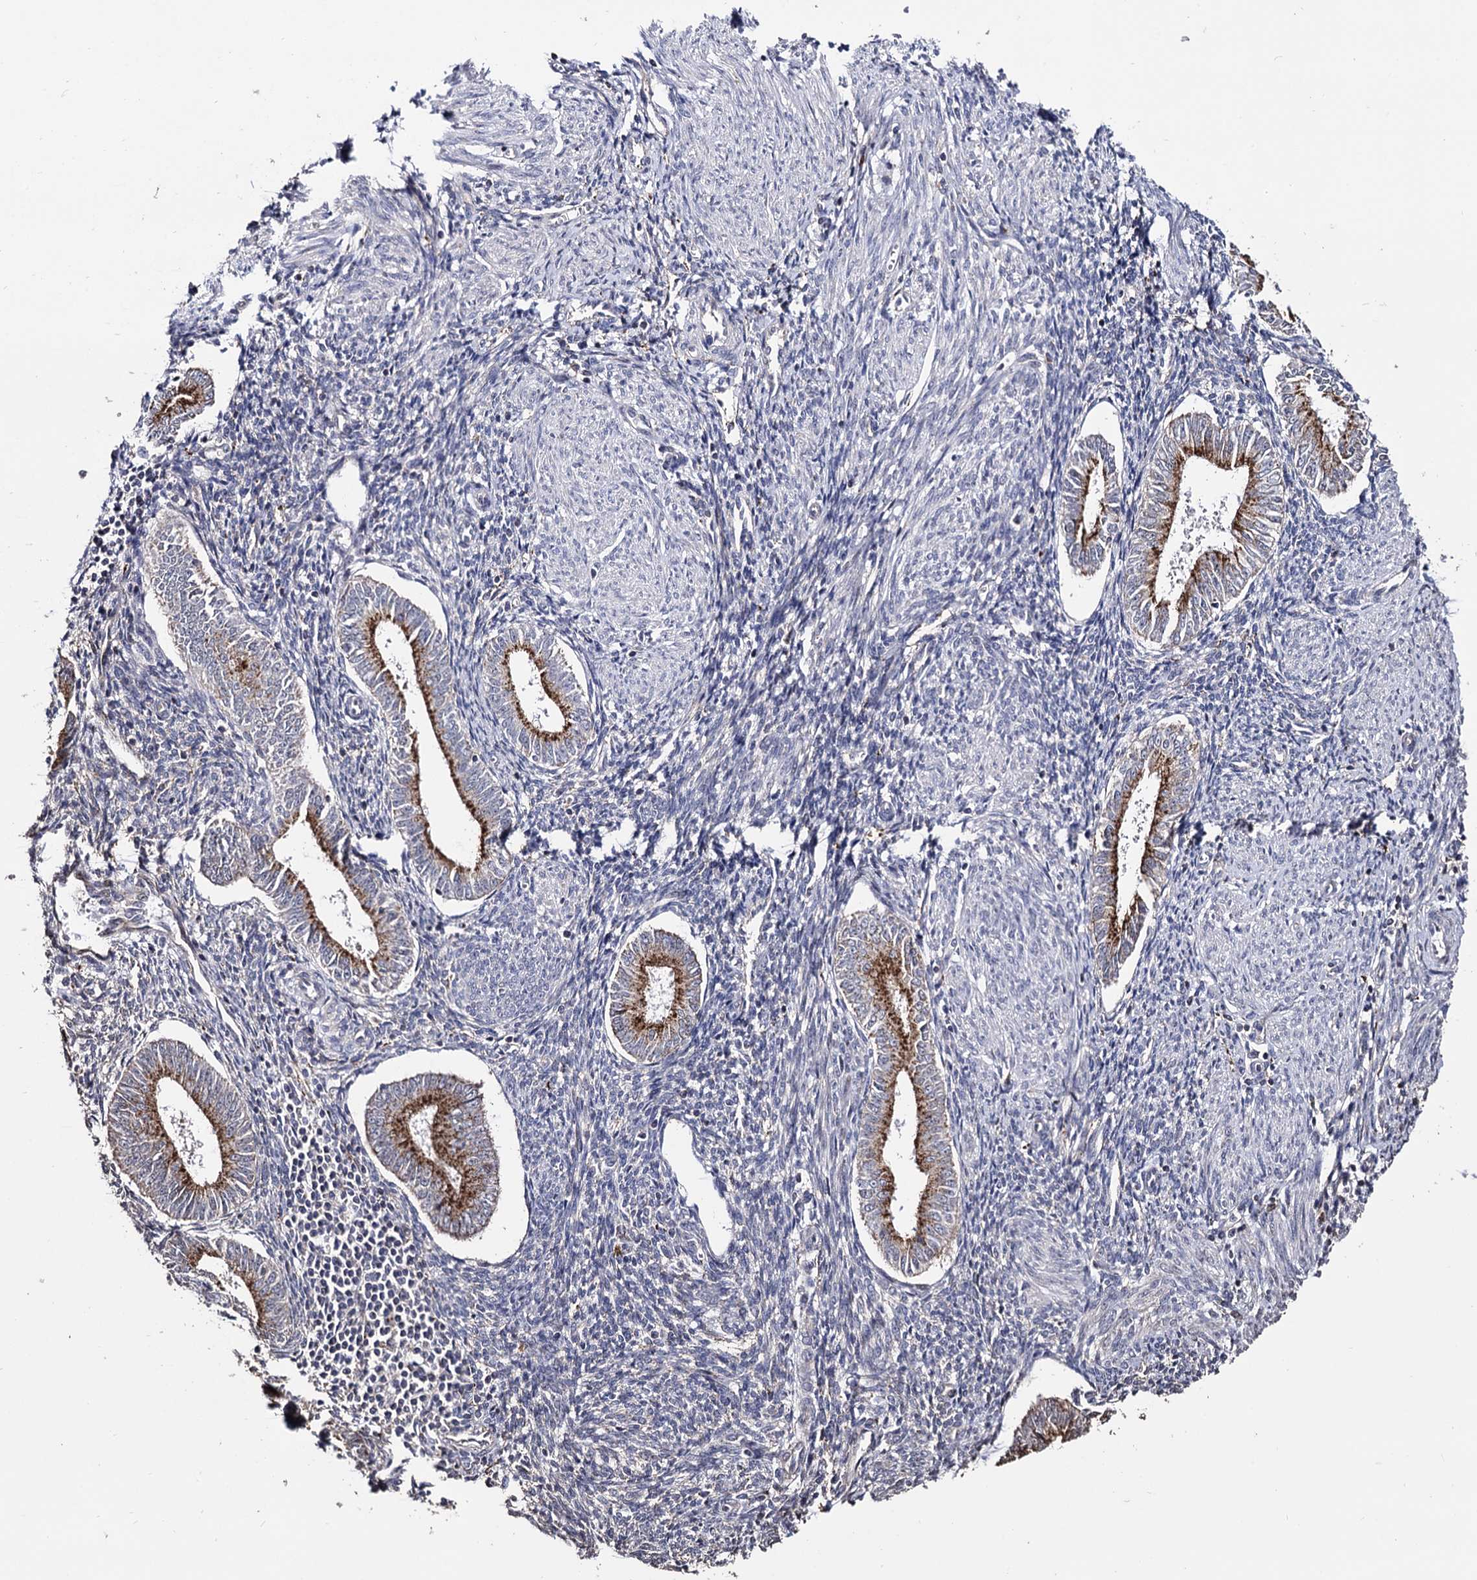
{"staining": {"intensity": "negative", "quantity": "none", "location": "none"}, "tissue": "endometrium", "cell_type": "Cells in endometrial stroma", "image_type": "normal", "snomed": [{"axis": "morphology", "description": "Normal tissue, NOS"}, {"axis": "topography", "description": "Uterus"}, {"axis": "topography", "description": "Endometrium"}], "caption": "An IHC histopathology image of unremarkable endometrium is shown. There is no staining in cells in endometrial stroma of endometrium. (DAB (3,3'-diaminobenzidine) immunohistochemistry (IHC), high magnification).", "gene": "MICAL2", "patient": {"sex": "female", "age": 48}}